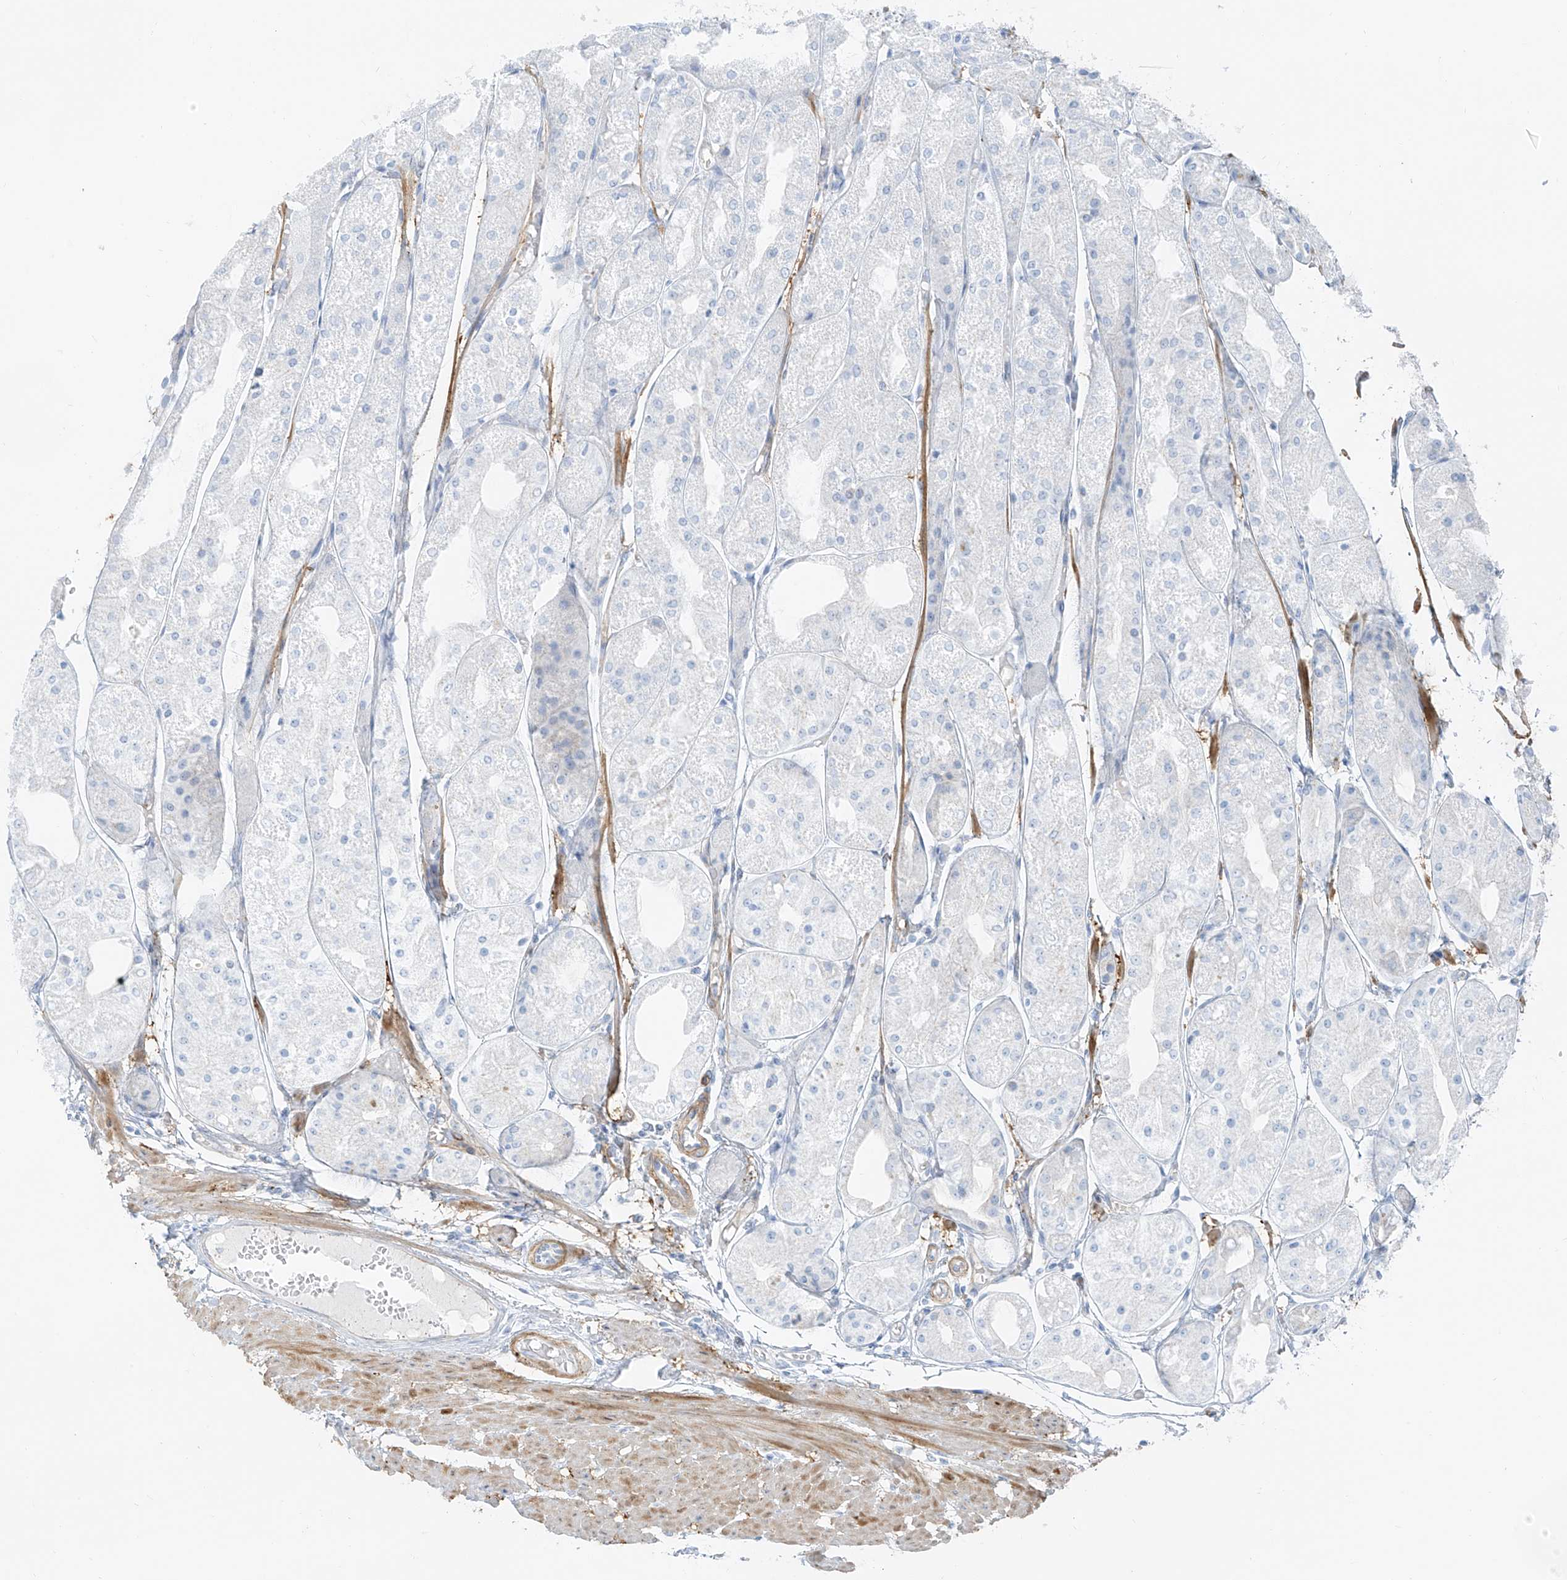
{"staining": {"intensity": "weak", "quantity": "<25%", "location": "cytoplasmic/membranous"}, "tissue": "stomach", "cell_type": "Glandular cells", "image_type": "normal", "snomed": [{"axis": "morphology", "description": "Normal tissue, NOS"}, {"axis": "topography", "description": "Stomach, upper"}], "caption": "Glandular cells are negative for protein expression in benign human stomach. (DAB immunohistochemistry (IHC), high magnification).", "gene": "SMCP", "patient": {"sex": "male", "age": 72}}